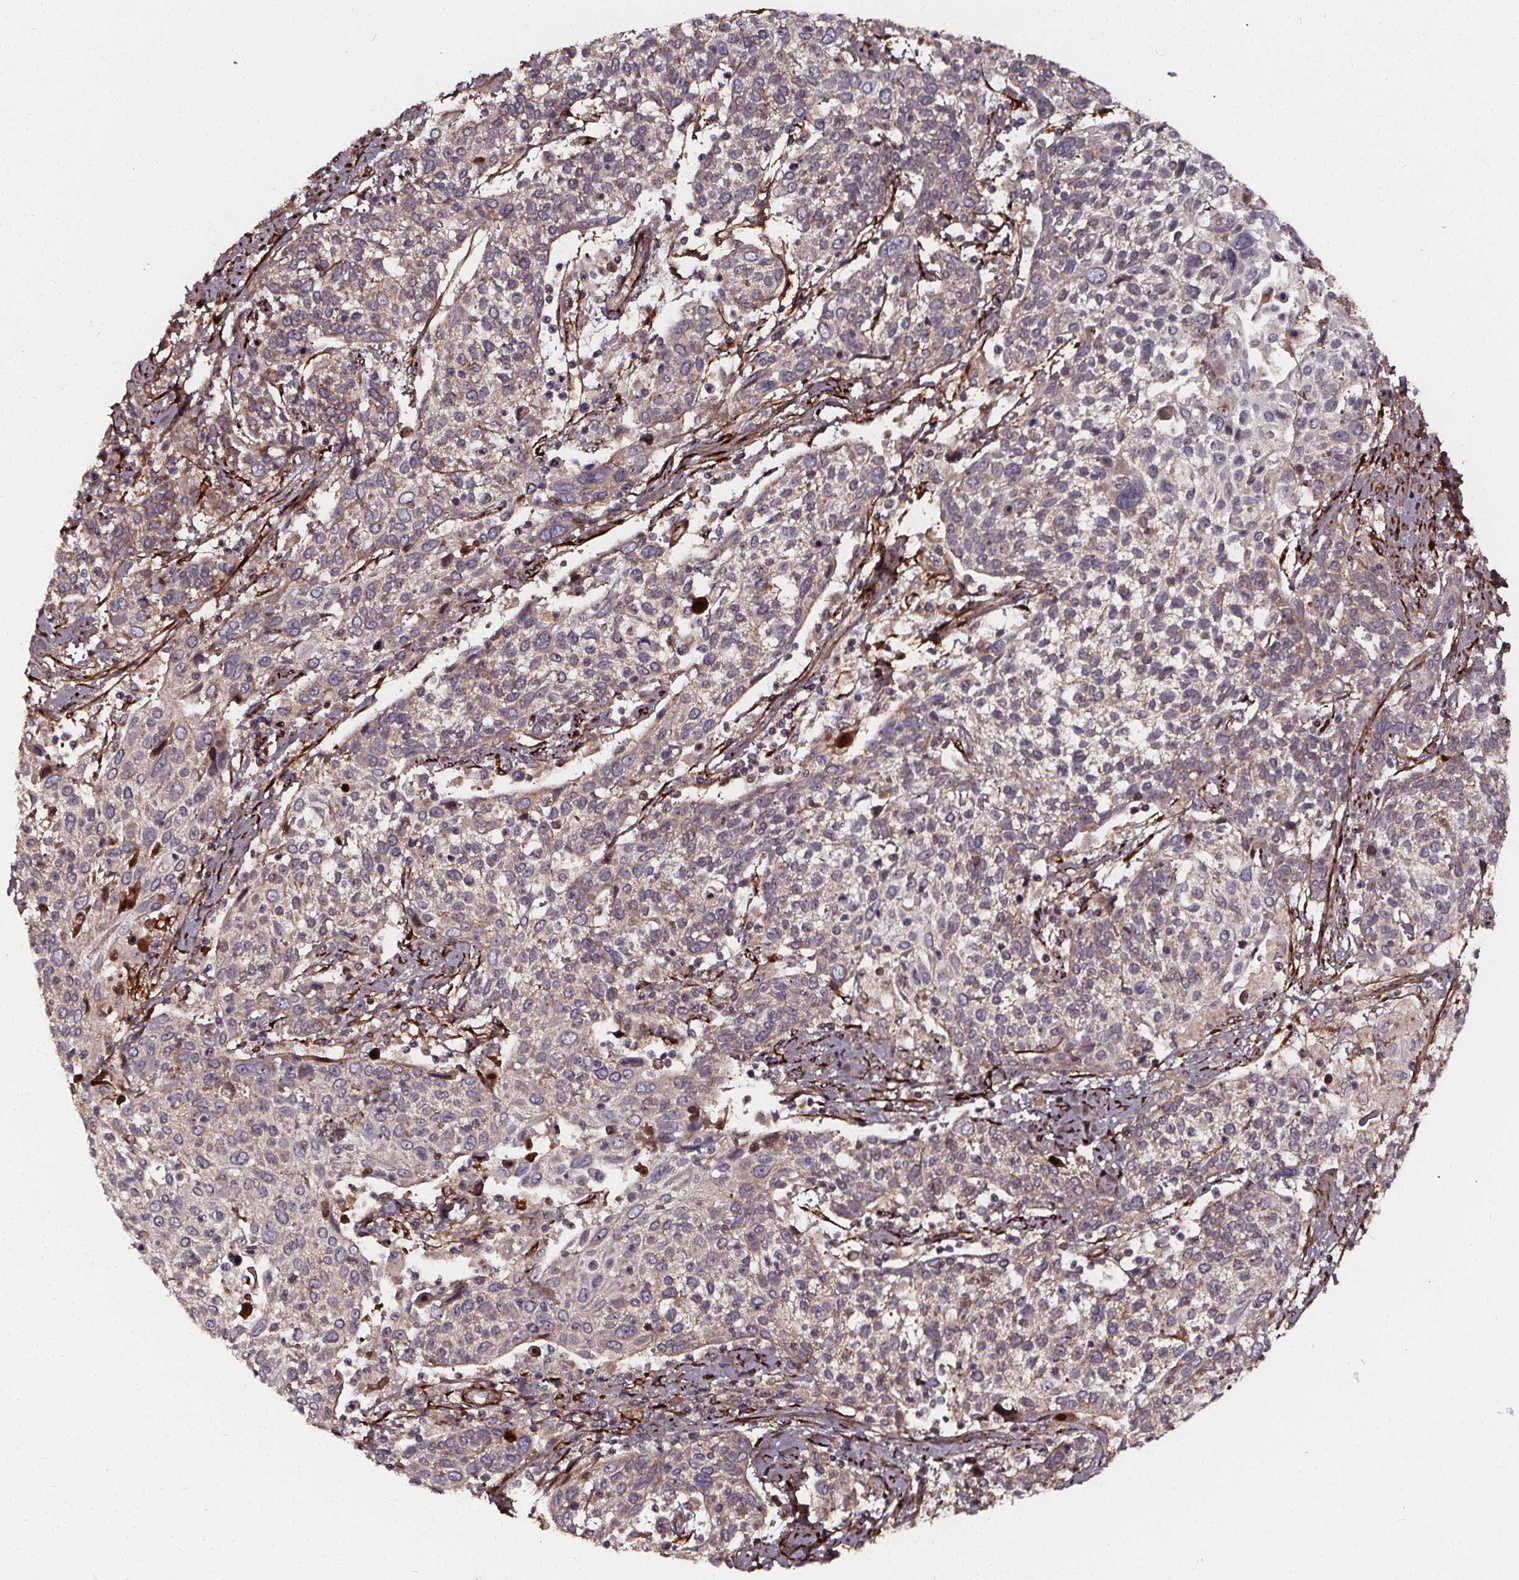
{"staining": {"intensity": "weak", "quantity": "<25%", "location": "cytoplasmic/membranous"}, "tissue": "cervical cancer", "cell_type": "Tumor cells", "image_type": "cancer", "snomed": [{"axis": "morphology", "description": "Squamous cell carcinoma, NOS"}, {"axis": "topography", "description": "Cervix"}], "caption": "This is an immunohistochemistry (IHC) histopathology image of human cervical cancer (squamous cell carcinoma). There is no positivity in tumor cells.", "gene": "AEBP1", "patient": {"sex": "female", "age": 61}}